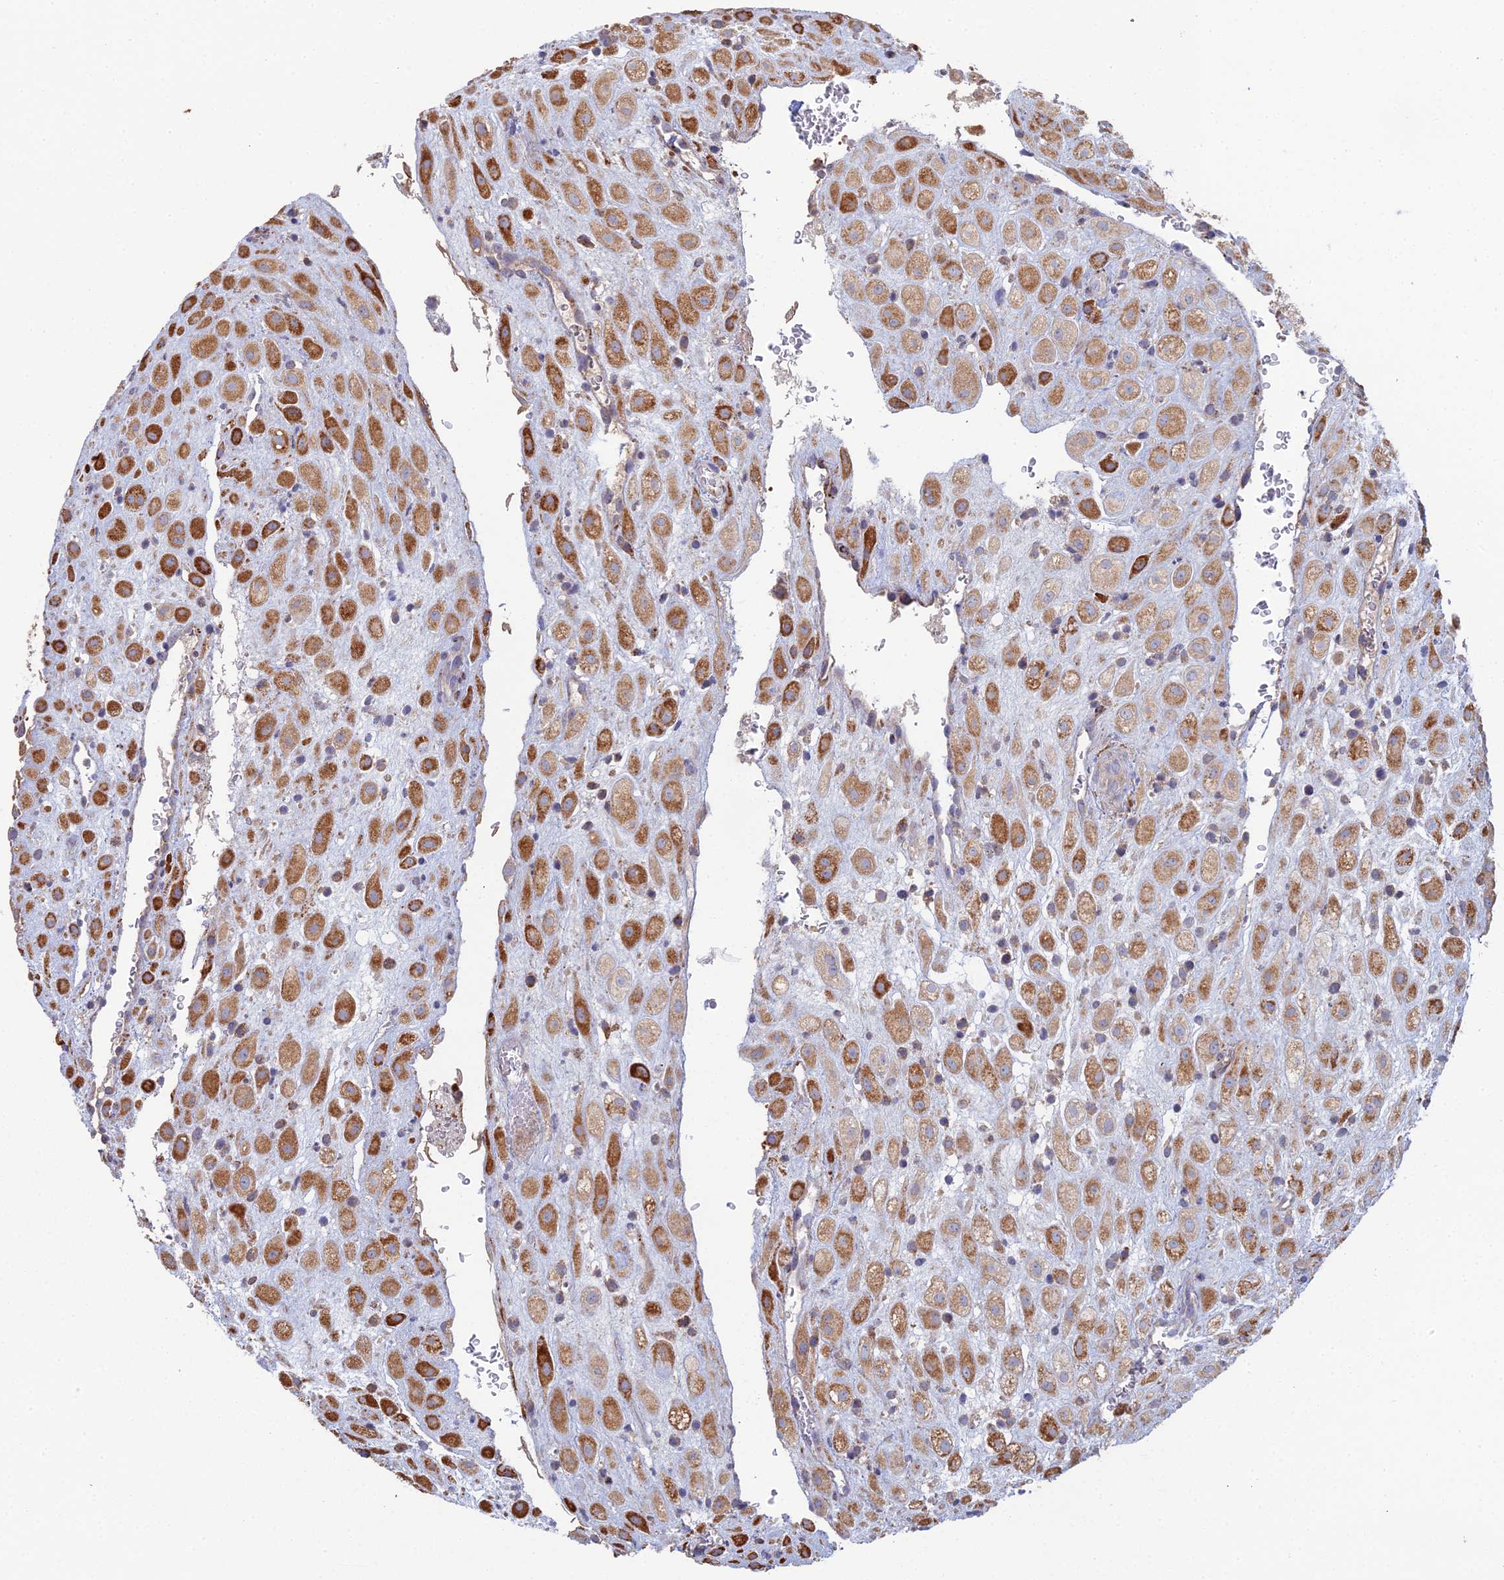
{"staining": {"intensity": "moderate", "quantity": ">75%", "location": "cytoplasmic/membranous"}, "tissue": "placenta", "cell_type": "Decidual cells", "image_type": "normal", "snomed": [{"axis": "morphology", "description": "Normal tissue, NOS"}, {"axis": "topography", "description": "Placenta"}], "caption": "The photomicrograph exhibits staining of benign placenta, revealing moderate cytoplasmic/membranous protein staining (brown color) within decidual cells. (IHC, brightfield microscopy, high magnification).", "gene": "TRAPPC6A", "patient": {"sex": "female", "age": 35}}